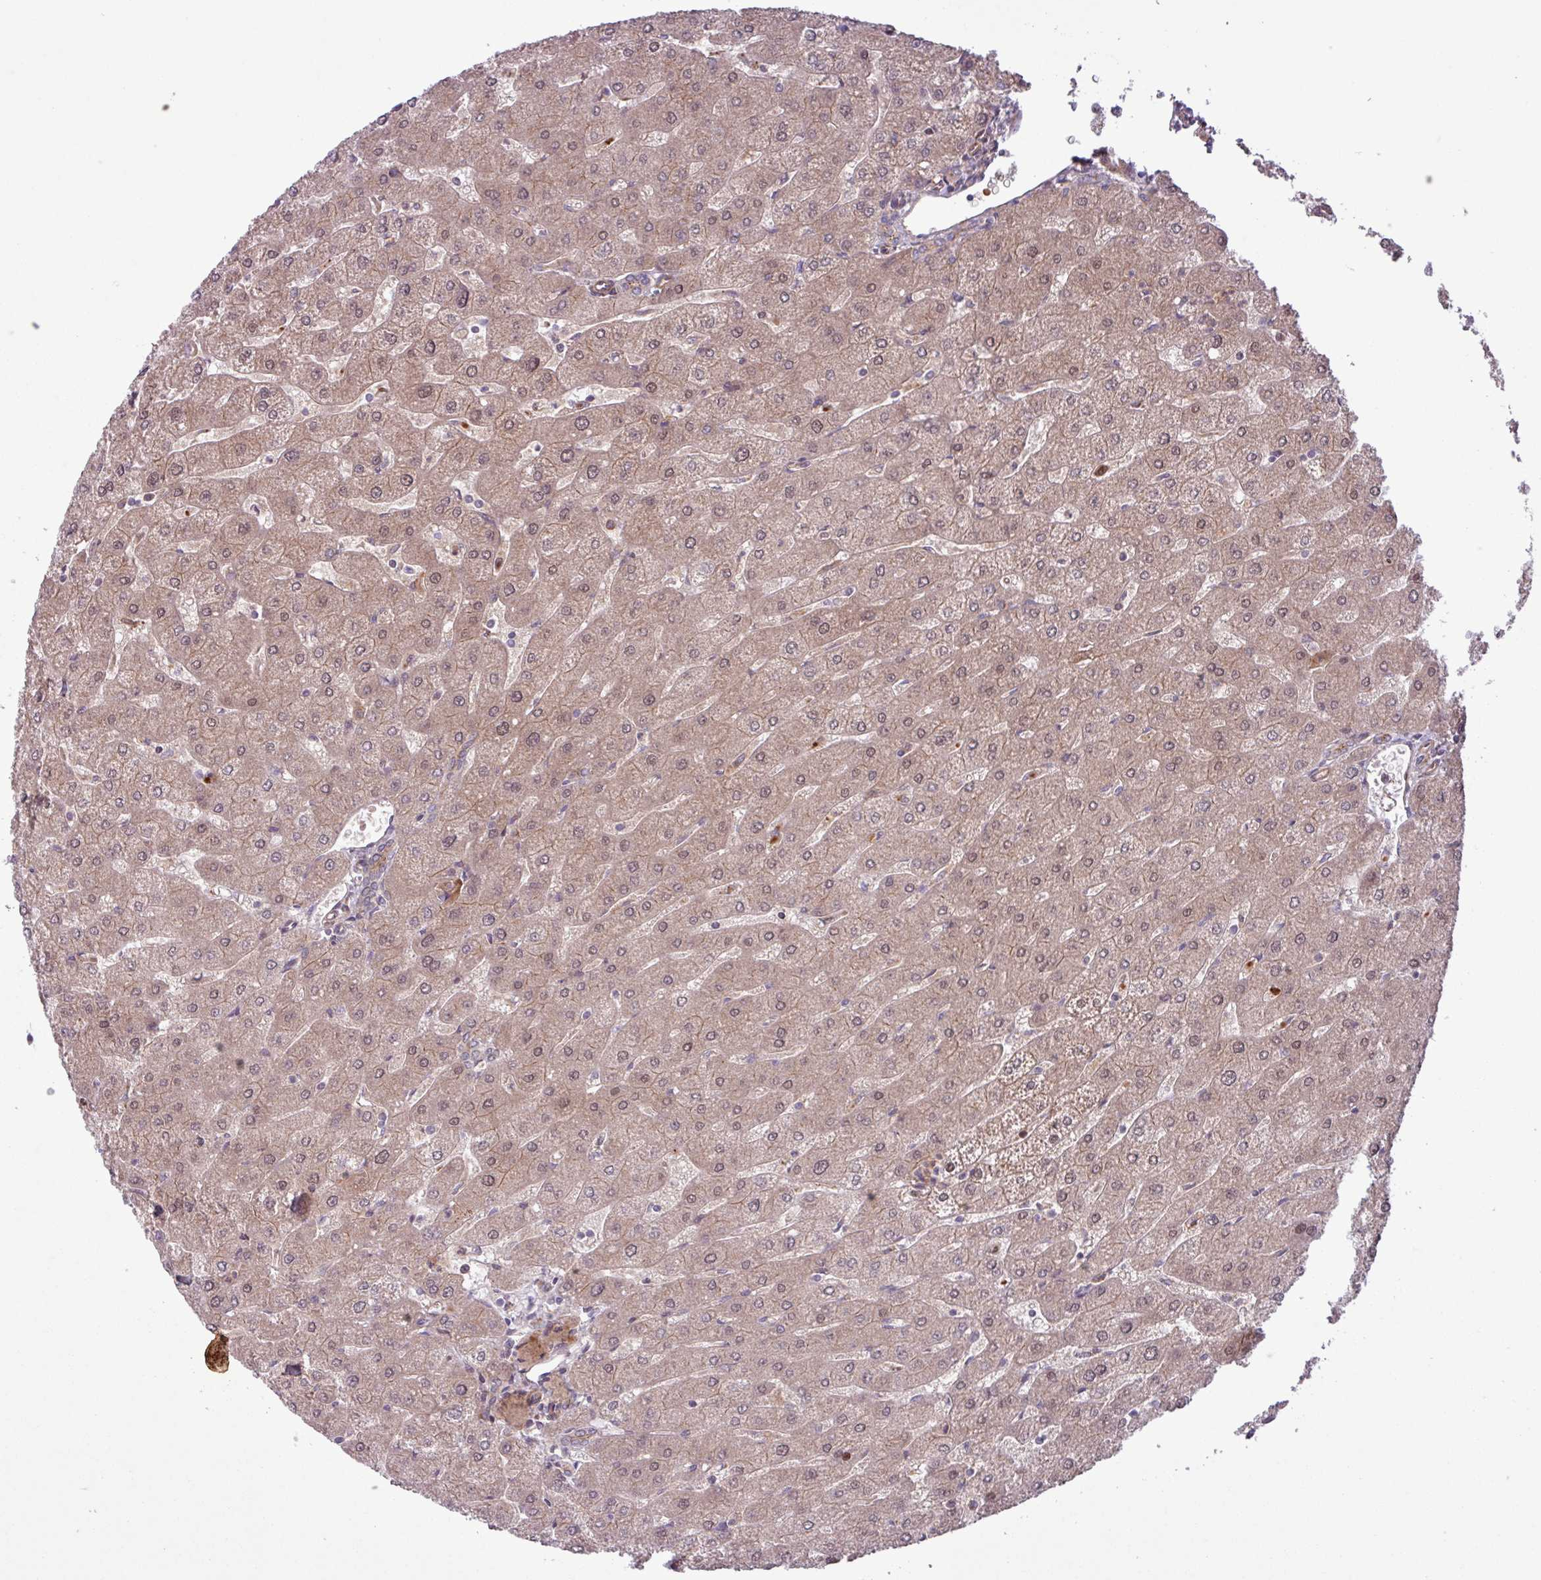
{"staining": {"intensity": "moderate", "quantity": "<25%", "location": "cytoplasmic/membranous"}, "tissue": "liver", "cell_type": "Cholangiocytes", "image_type": "normal", "snomed": [{"axis": "morphology", "description": "Normal tissue, NOS"}, {"axis": "topography", "description": "Liver"}], "caption": "There is low levels of moderate cytoplasmic/membranous expression in cholangiocytes of normal liver, as demonstrated by immunohistochemical staining (brown color).", "gene": "PDPR", "patient": {"sex": "male", "age": 67}}